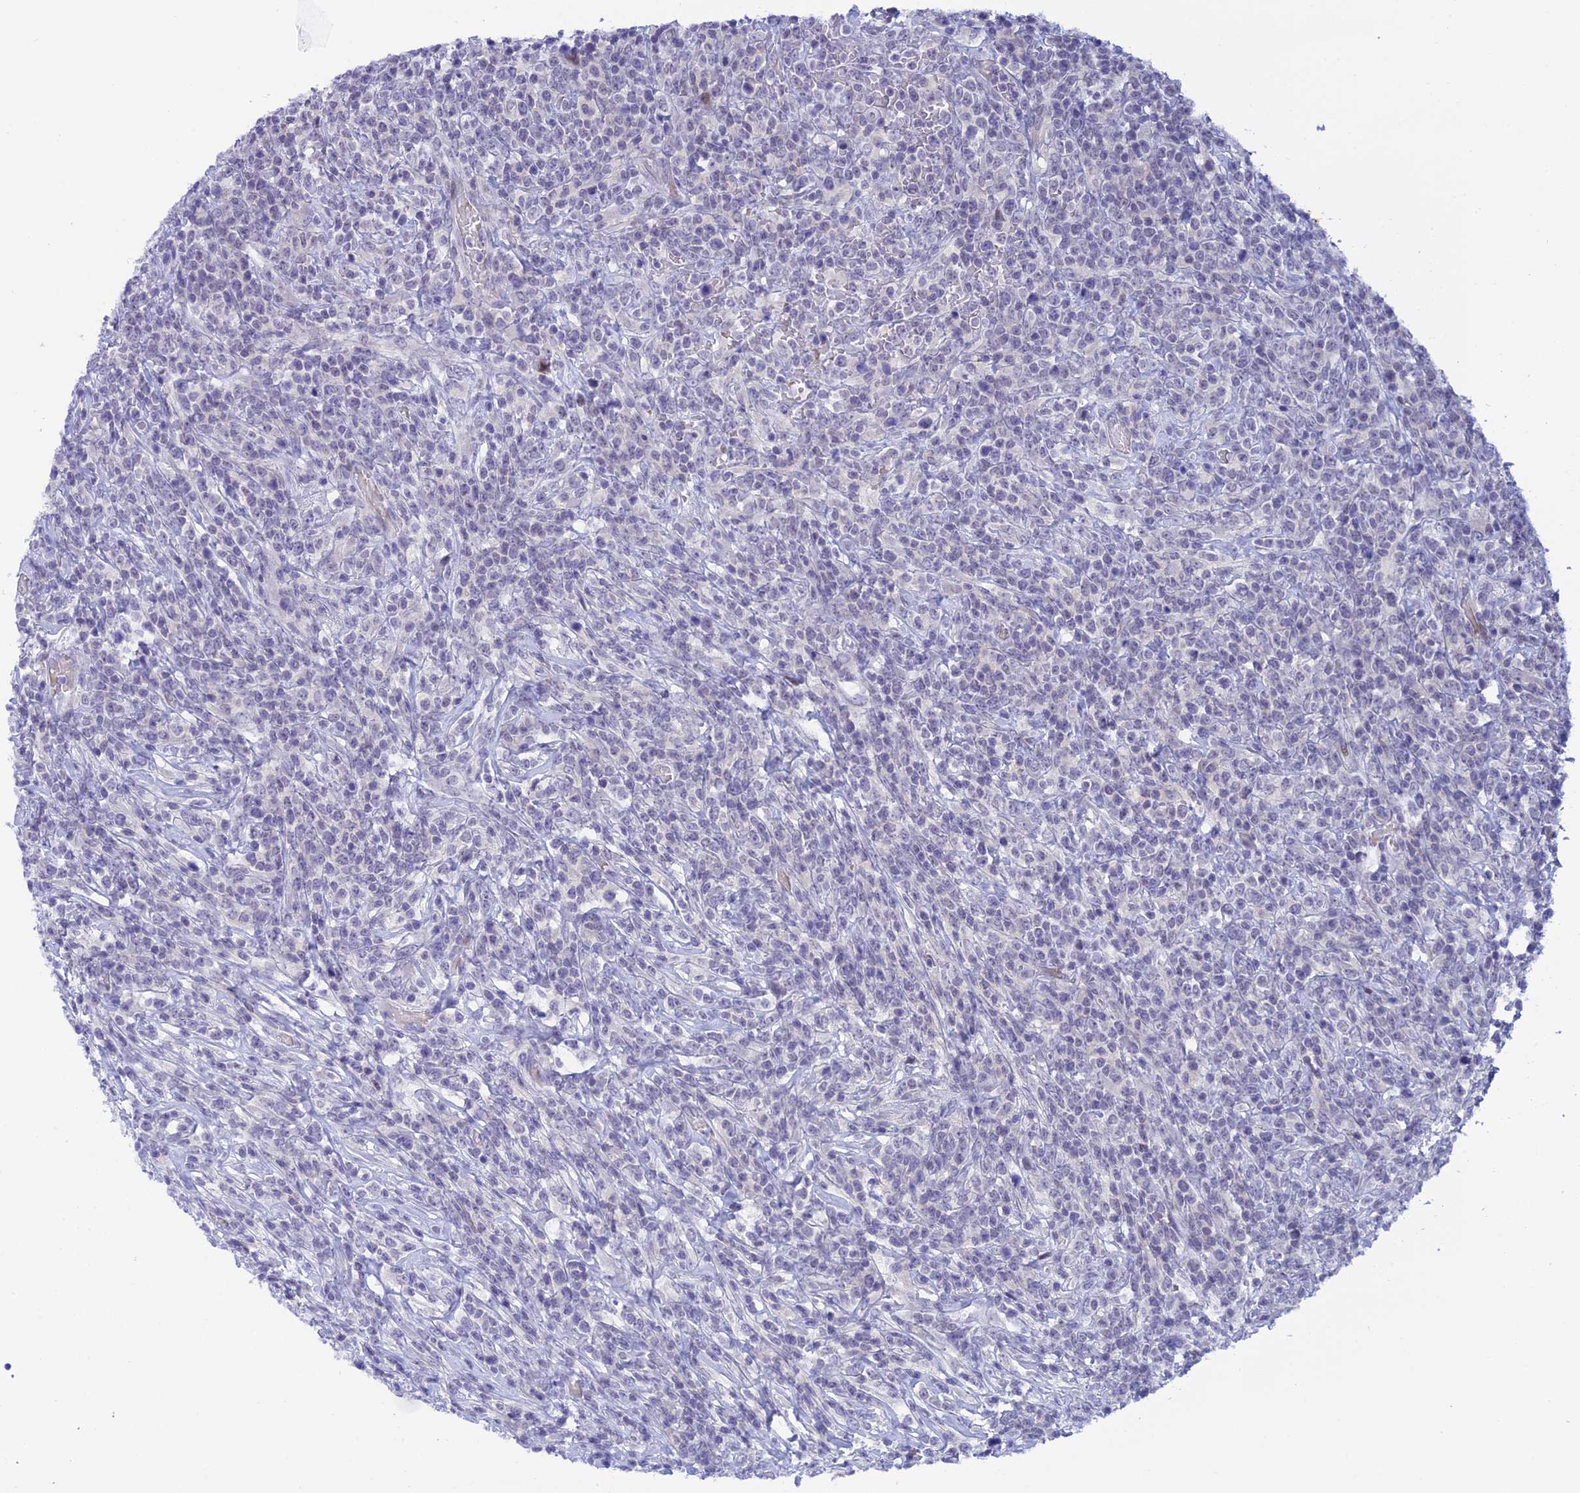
{"staining": {"intensity": "negative", "quantity": "none", "location": "none"}, "tissue": "lymphoma", "cell_type": "Tumor cells", "image_type": "cancer", "snomed": [{"axis": "morphology", "description": "Malignant lymphoma, non-Hodgkin's type, High grade"}, {"axis": "topography", "description": "Colon"}], "caption": "A histopathology image of lymphoma stained for a protein reveals no brown staining in tumor cells.", "gene": "RASGEF1B", "patient": {"sex": "female", "age": 53}}